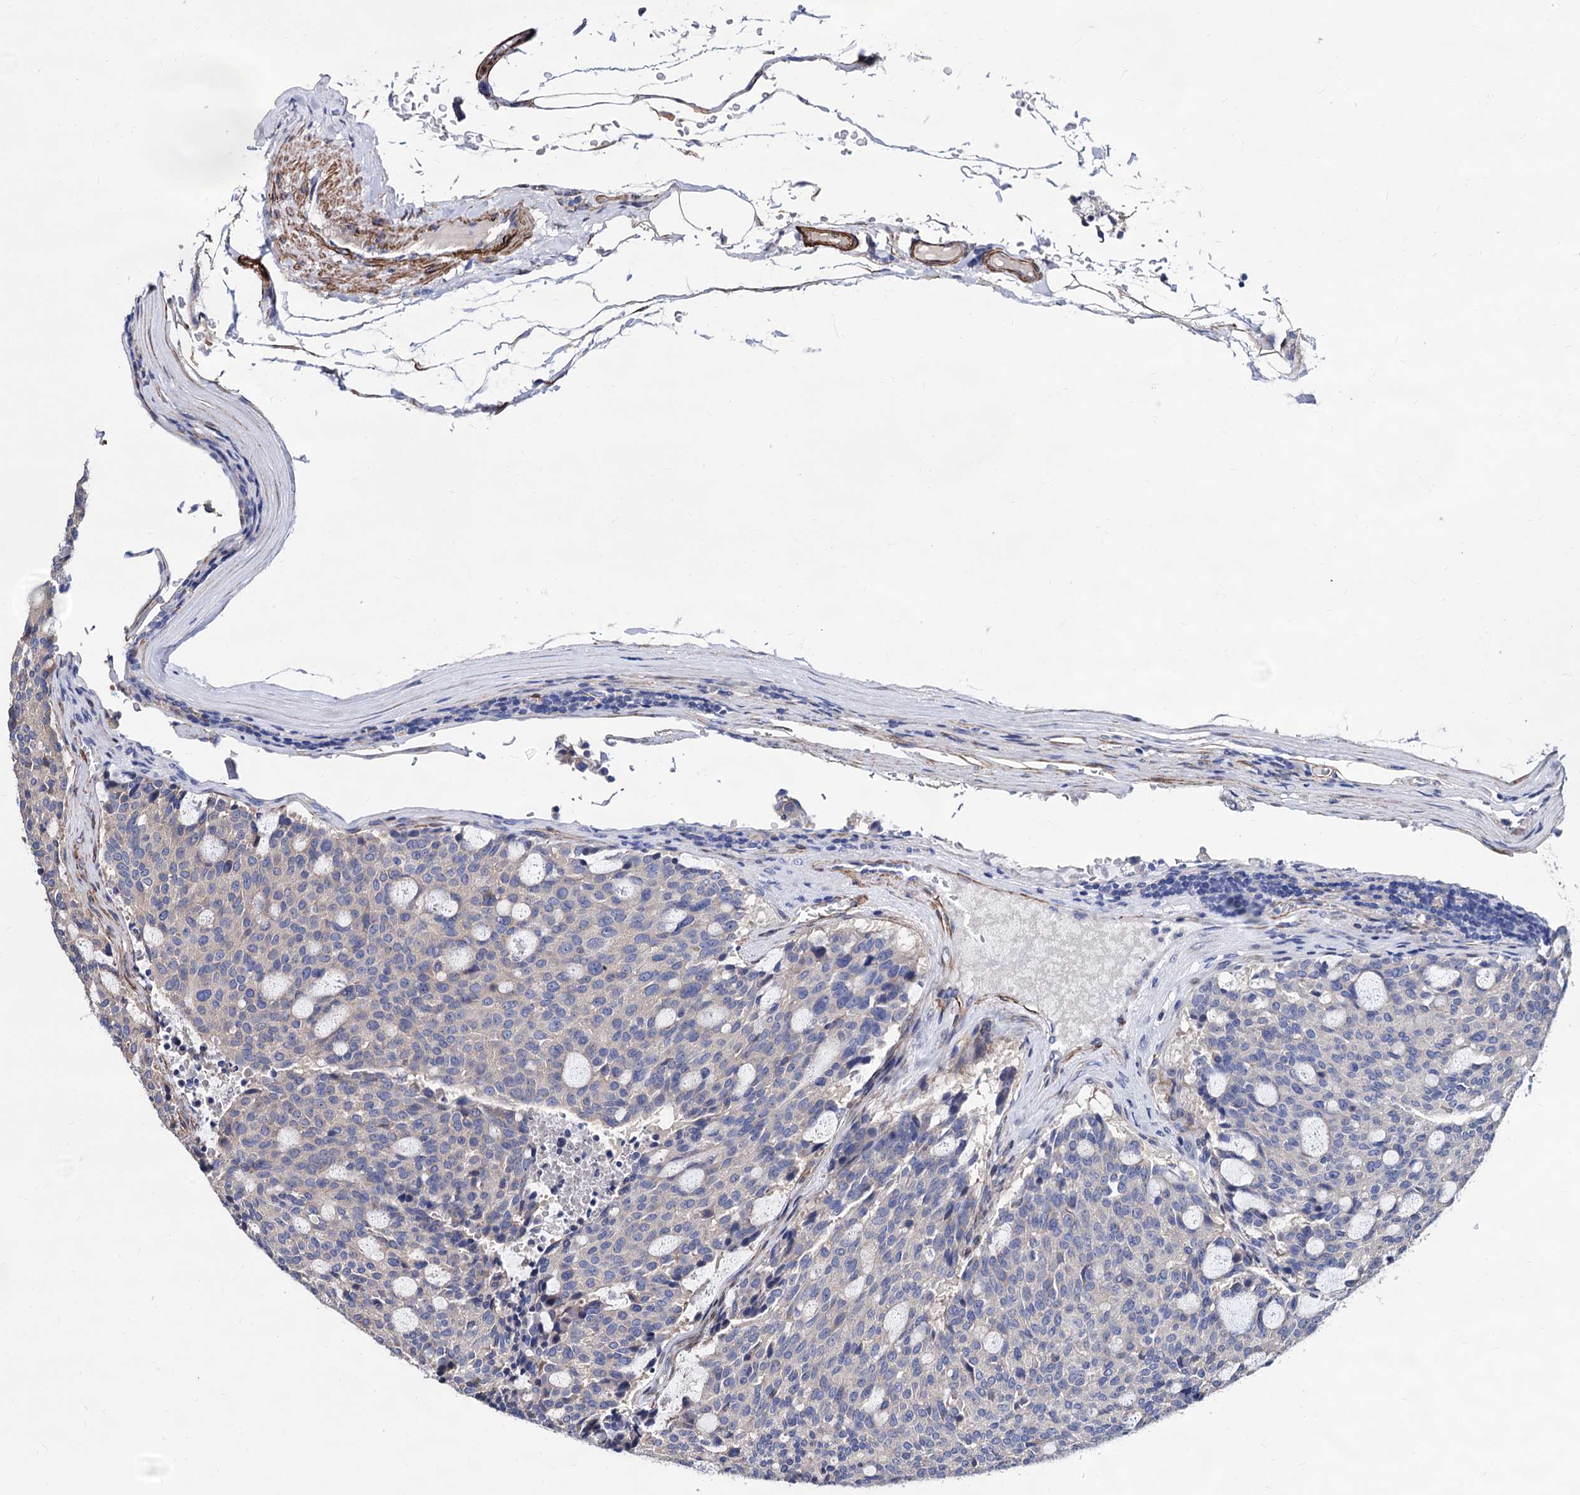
{"staining": {"intensity": "weak", "quantity": "<25%", "location": "cytoplasmic/membranous"}, "tissue": "carcinoid", "cell_type": "Tumor cells", "image_type": "cancer", "snomed": [{"axis": "morphology", "description": "Carcinoid, malignant, NOS"}, {"axis": "topography", "description": "Pancreas"}], "caption": "Carcinoid was stained to show a protein in brown. There is no significant positivity in tumor cells.", "gene": "WDR11", "patient": {"sex": "female", "age": 54}}